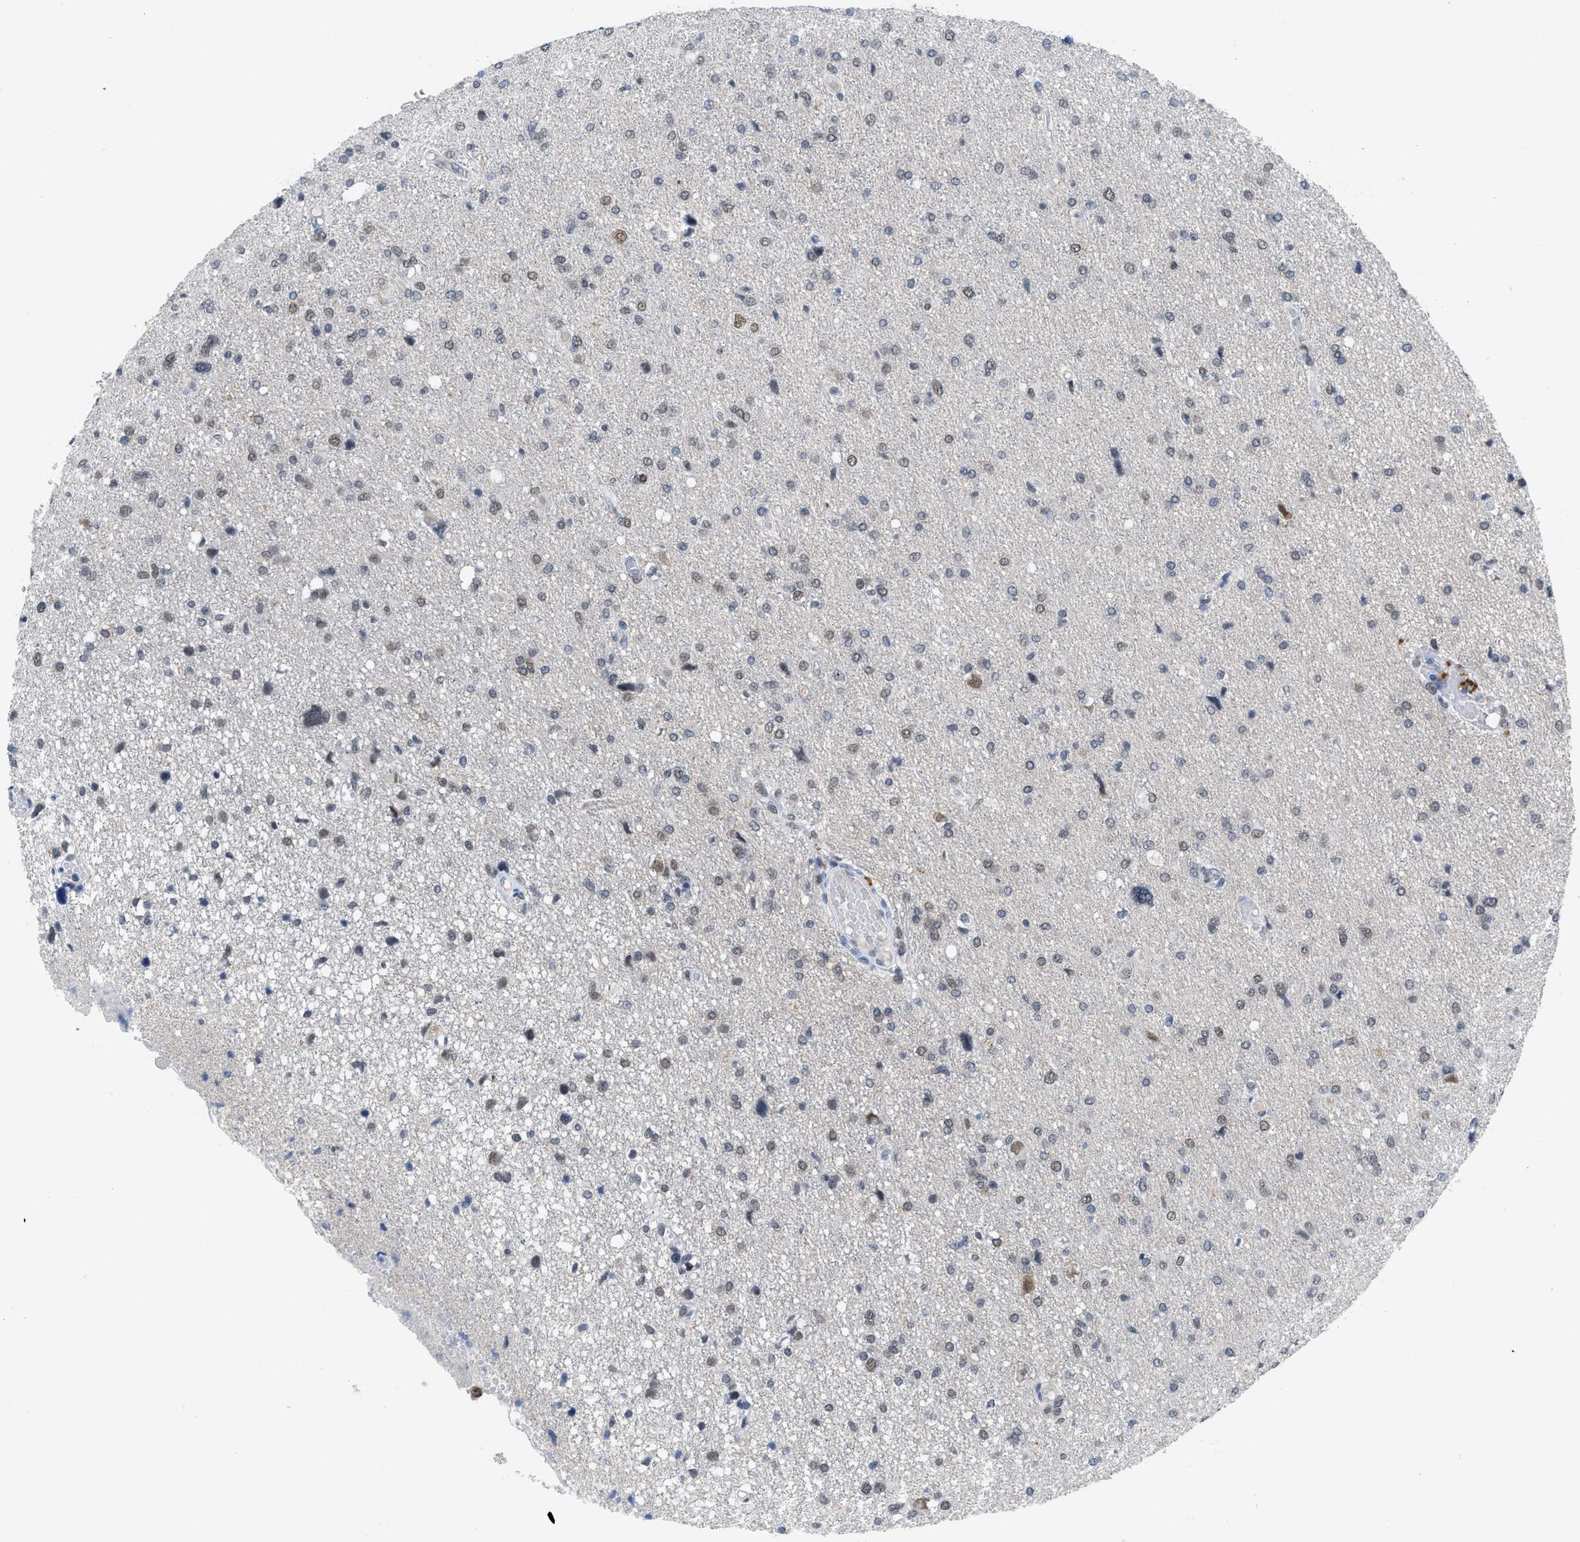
{"staining": {"intensity": "weak", "quantity": "25%-75%", "location": "nuclear"}, "tissue": "glioma", "cell_type": "Tumor cells", "image_type": "cancer", "snomed": [{"axis": "morphology", "description": "Glioma, malignant, High grade"}, {"axis": "topography", "description": "Brain"}], "caption": "Immunohistochemistry (IHC) staining of glioma, which reveals low levels of weak nuclear positivity in about 25%-75% of tumor cells indicating weak nuclear protein expression. The staining was performed using DAB (brown) for protein detection and nuclei were counterstained in hematoxylin (blue).", "gene": "GGNBP2", "patient": {"sex": "female", "age": 59}}